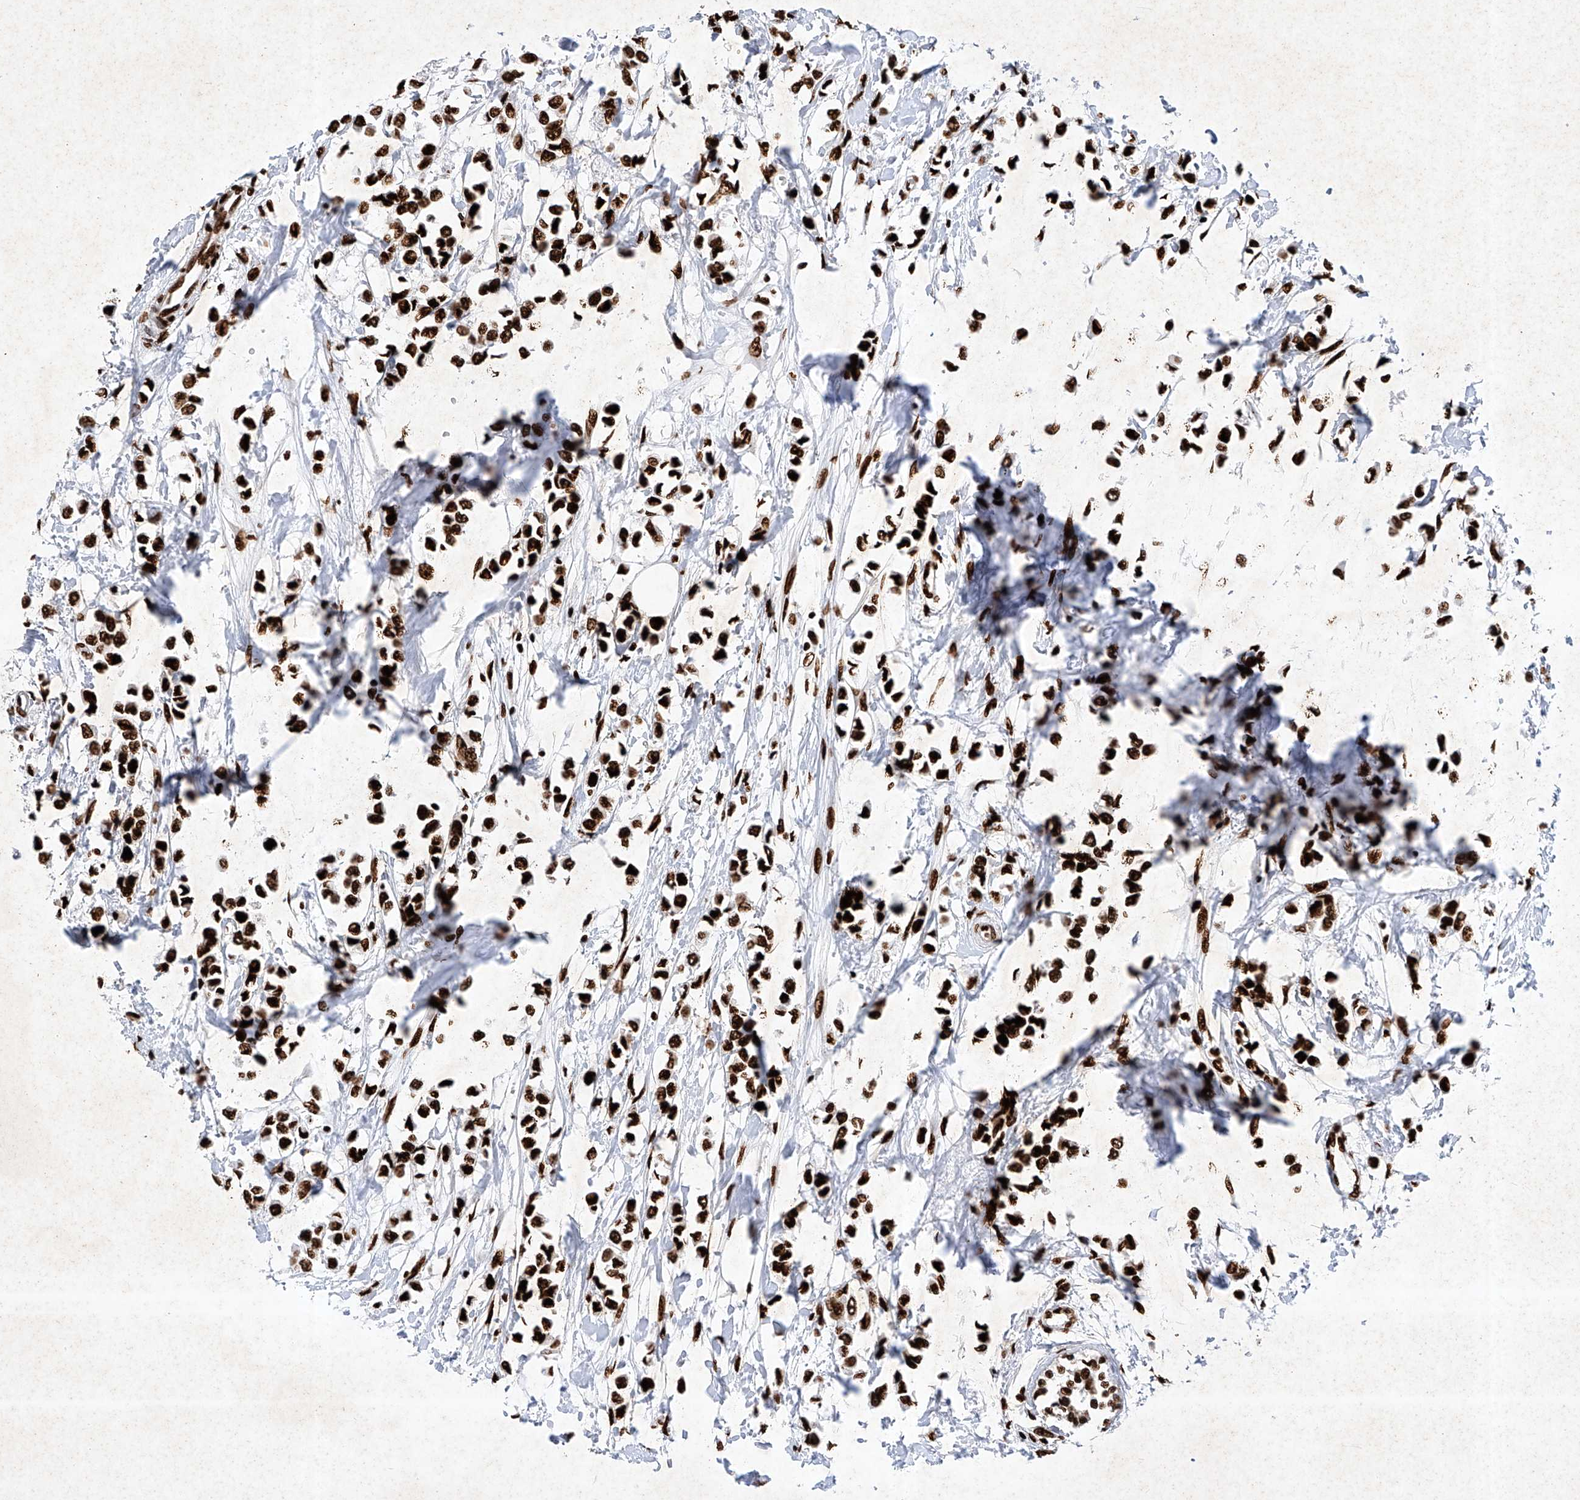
{"staining": {"intensity": "strong", "quantity": ">75%", "location": "nuclear"}, "tissue": "breast cancer", "cell_type": "Tumor cells", "image_type": "cancer", "snomed": [{"axis": "morphology", "description": "Lobular carcinoma"}, {"axis": "topography", "description": "Breast"}], "caption": "About >75% of tumor cells in human lobular carcinoma (breast) demonstrate strong nuclear protein positivity as visualized by brown immunohistochemical staining.", "gene": "SRSF6", "patient": {"sex": "female", "age": 51}}